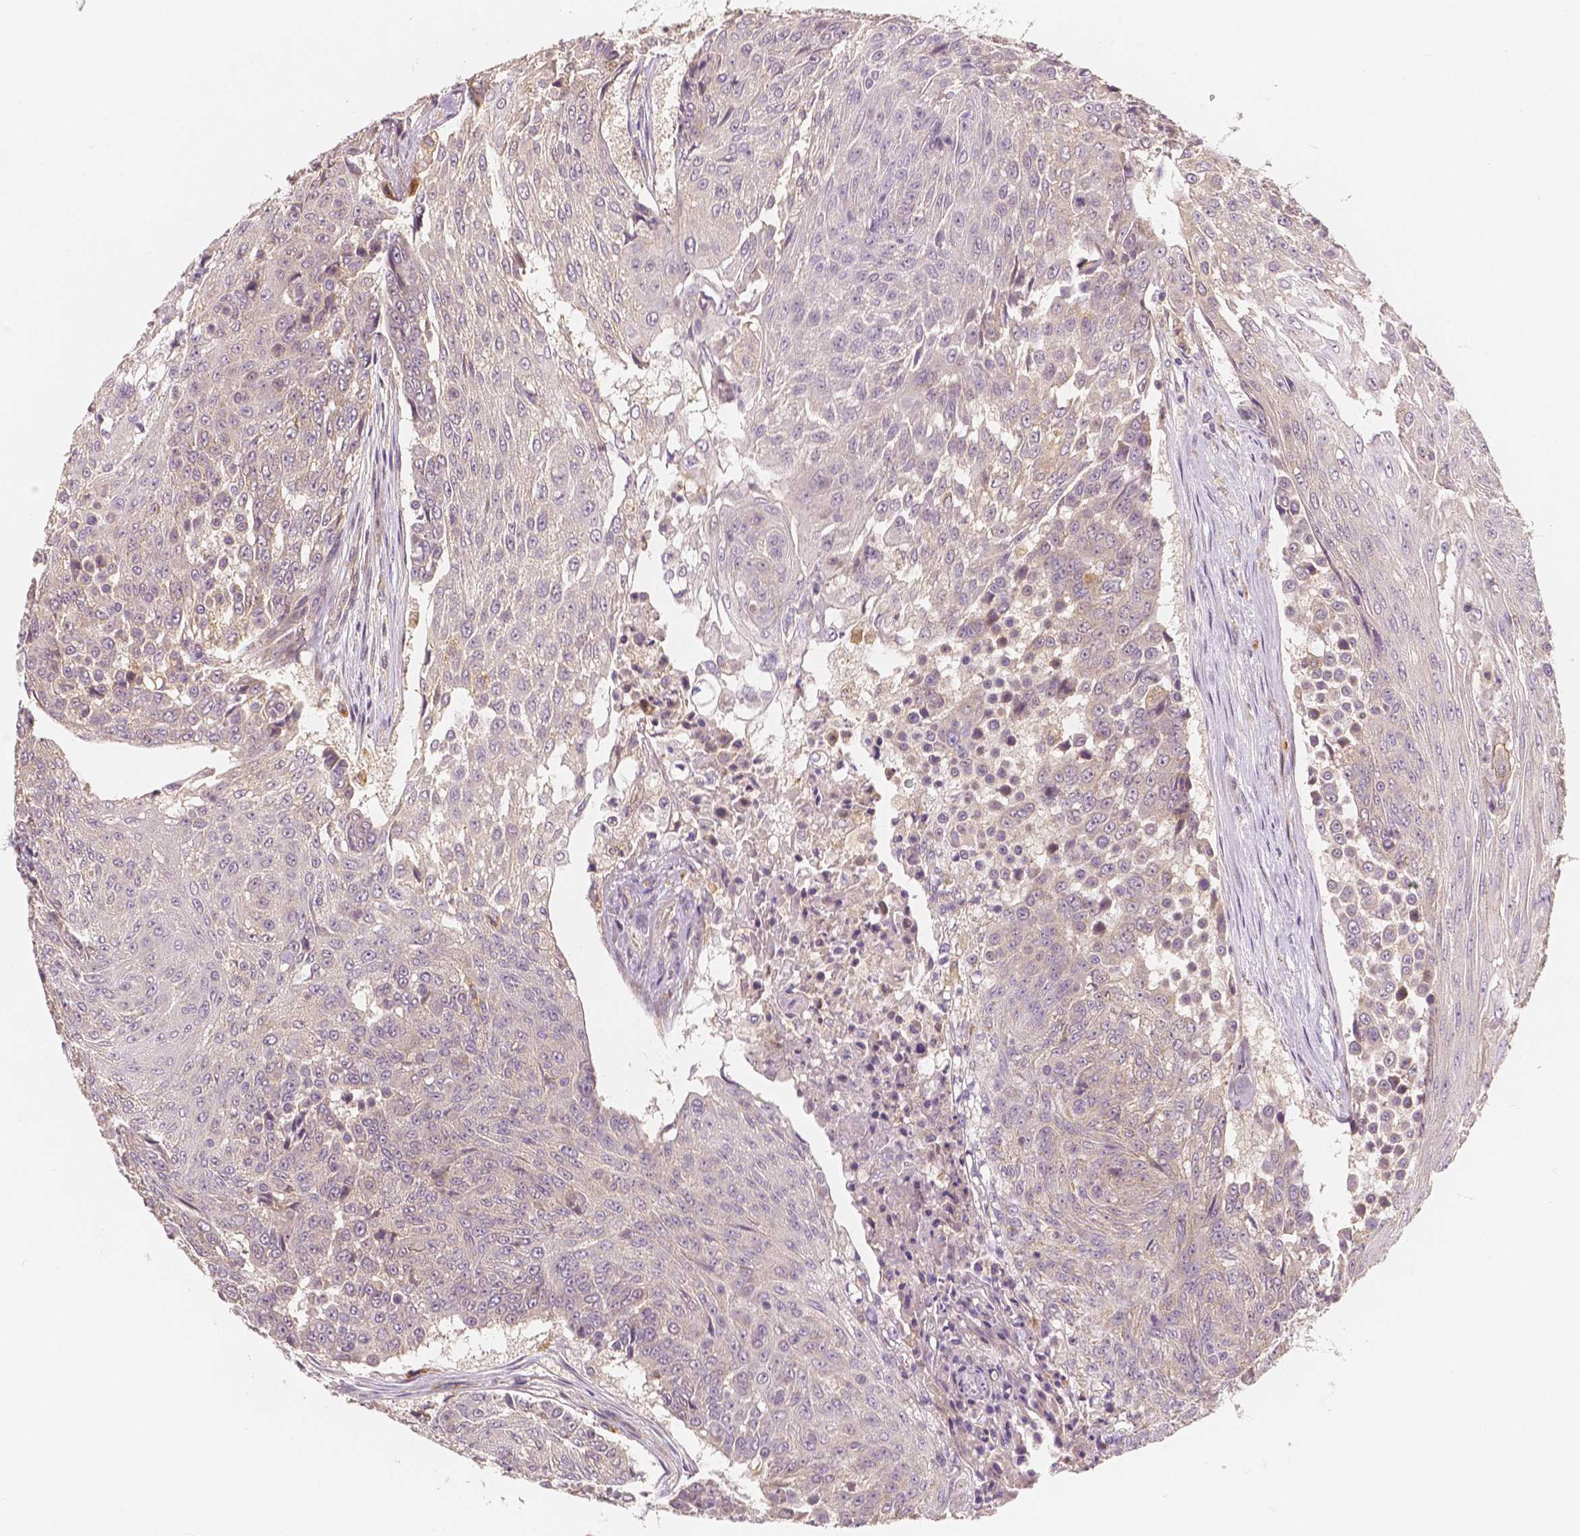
{"staining": {"intensity": "negative", "quantity": "none", "location": "none"}, "tissue": "urothelial cancer", "cell_type": "Tumor cells", "image_type": "cancer", "snomed": [{"axis": "morphology", "description": "Urothelial carcinoma, High grade"}, {"axis": "topography", "description": "Urinary bladder"}], "caption": "Histopathology image shows no significant protein staining in tumor cells of high-grade urothelial carcinoma.", "gene": "SNX12", "patient": {"sex": "female", "age": 63}}